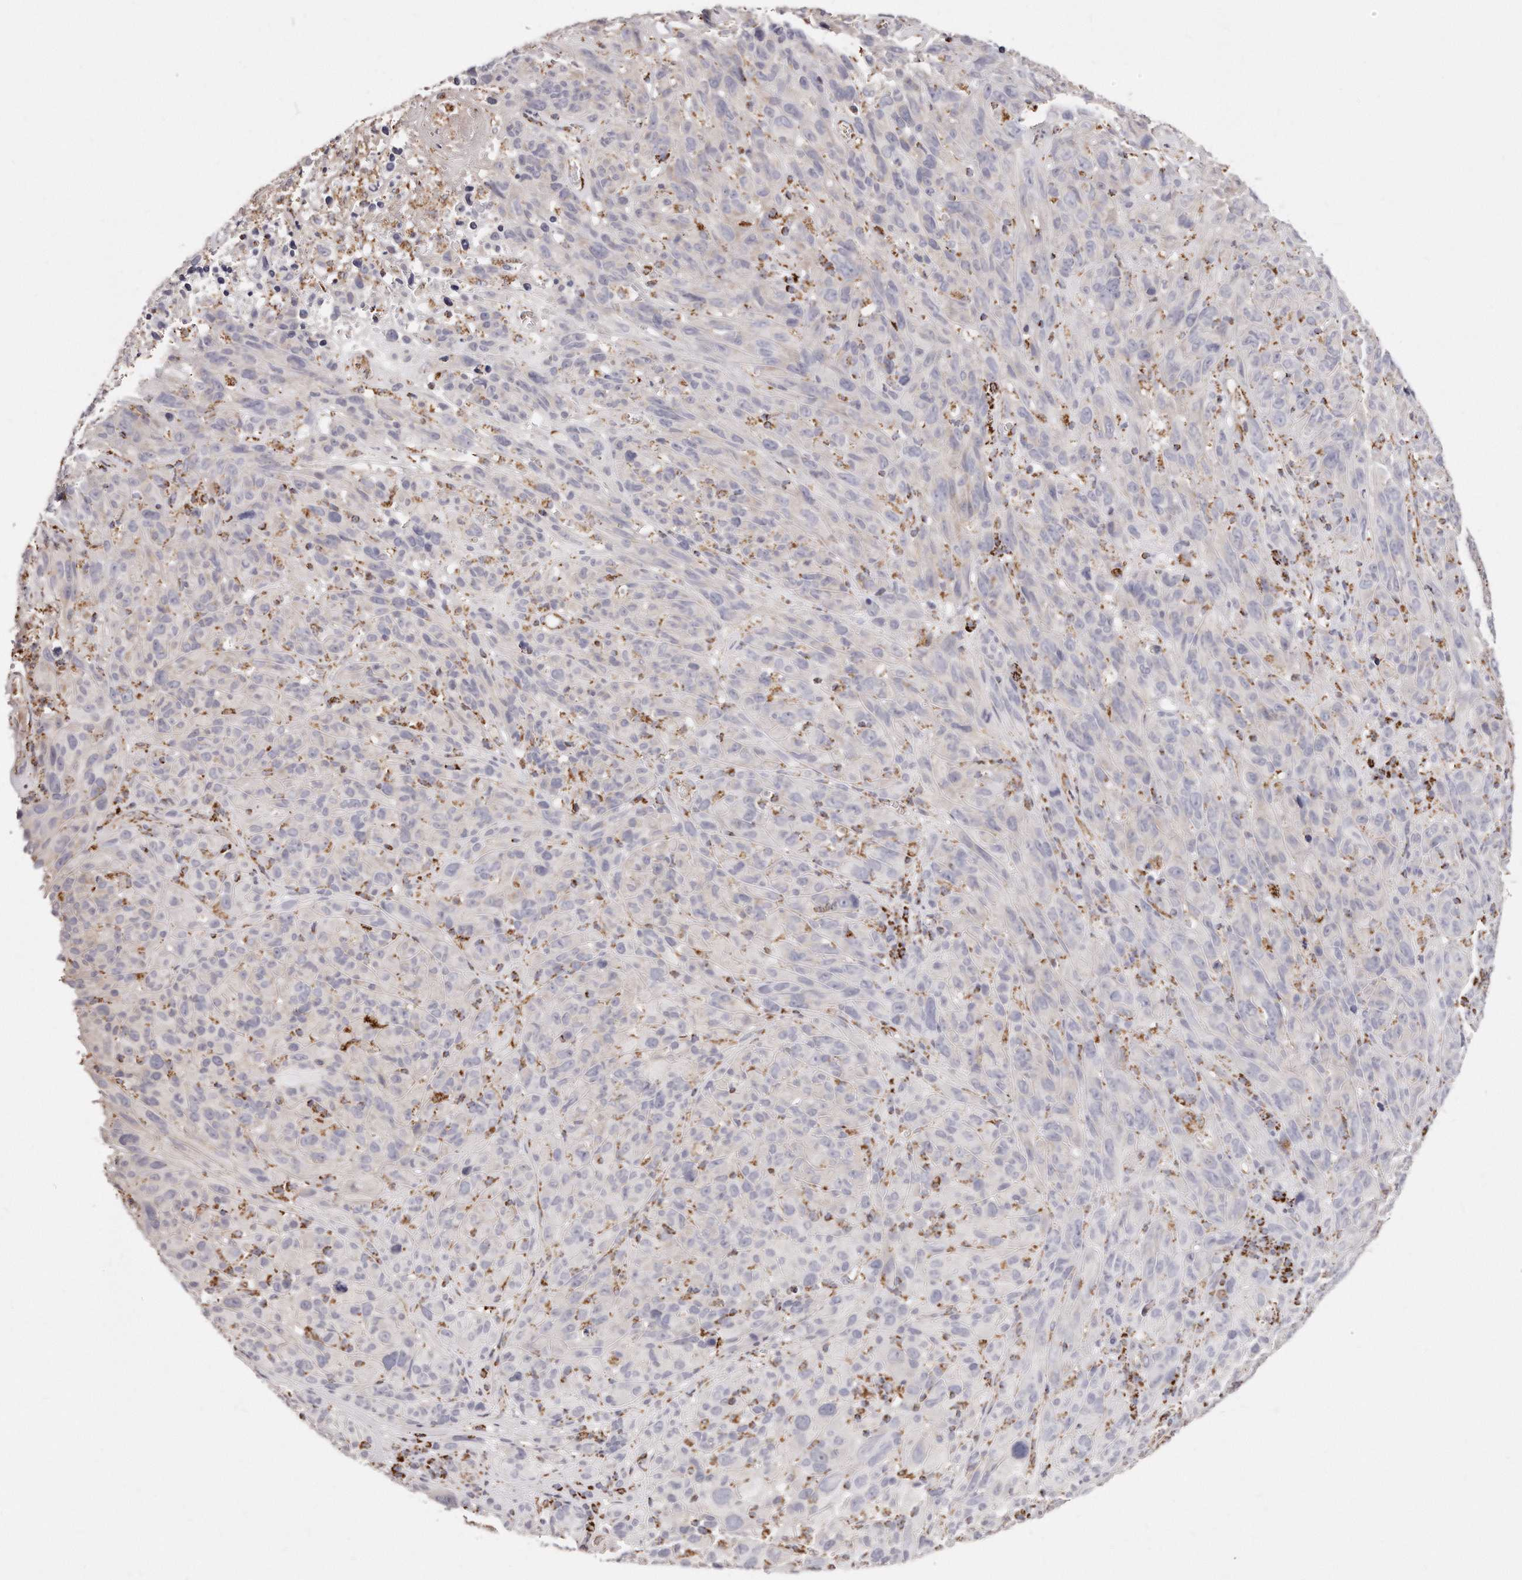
{"staining": {"intensity": "negative", "quantity": "none", "location": "none"}, "tissue": "melanoma", "cell_type": "Tumor cells", "image_type": "cancer", "snomed": [{"axis": "morphology", "description": "Malignant melanoma, NOS"}, {"axis": "topography", "description": "Skin of head"}], "caption": "Tumor cells show no significant positivity in melanoma.", "gene": "RTKN", "patient": {"sex": "male", "age": 96}}